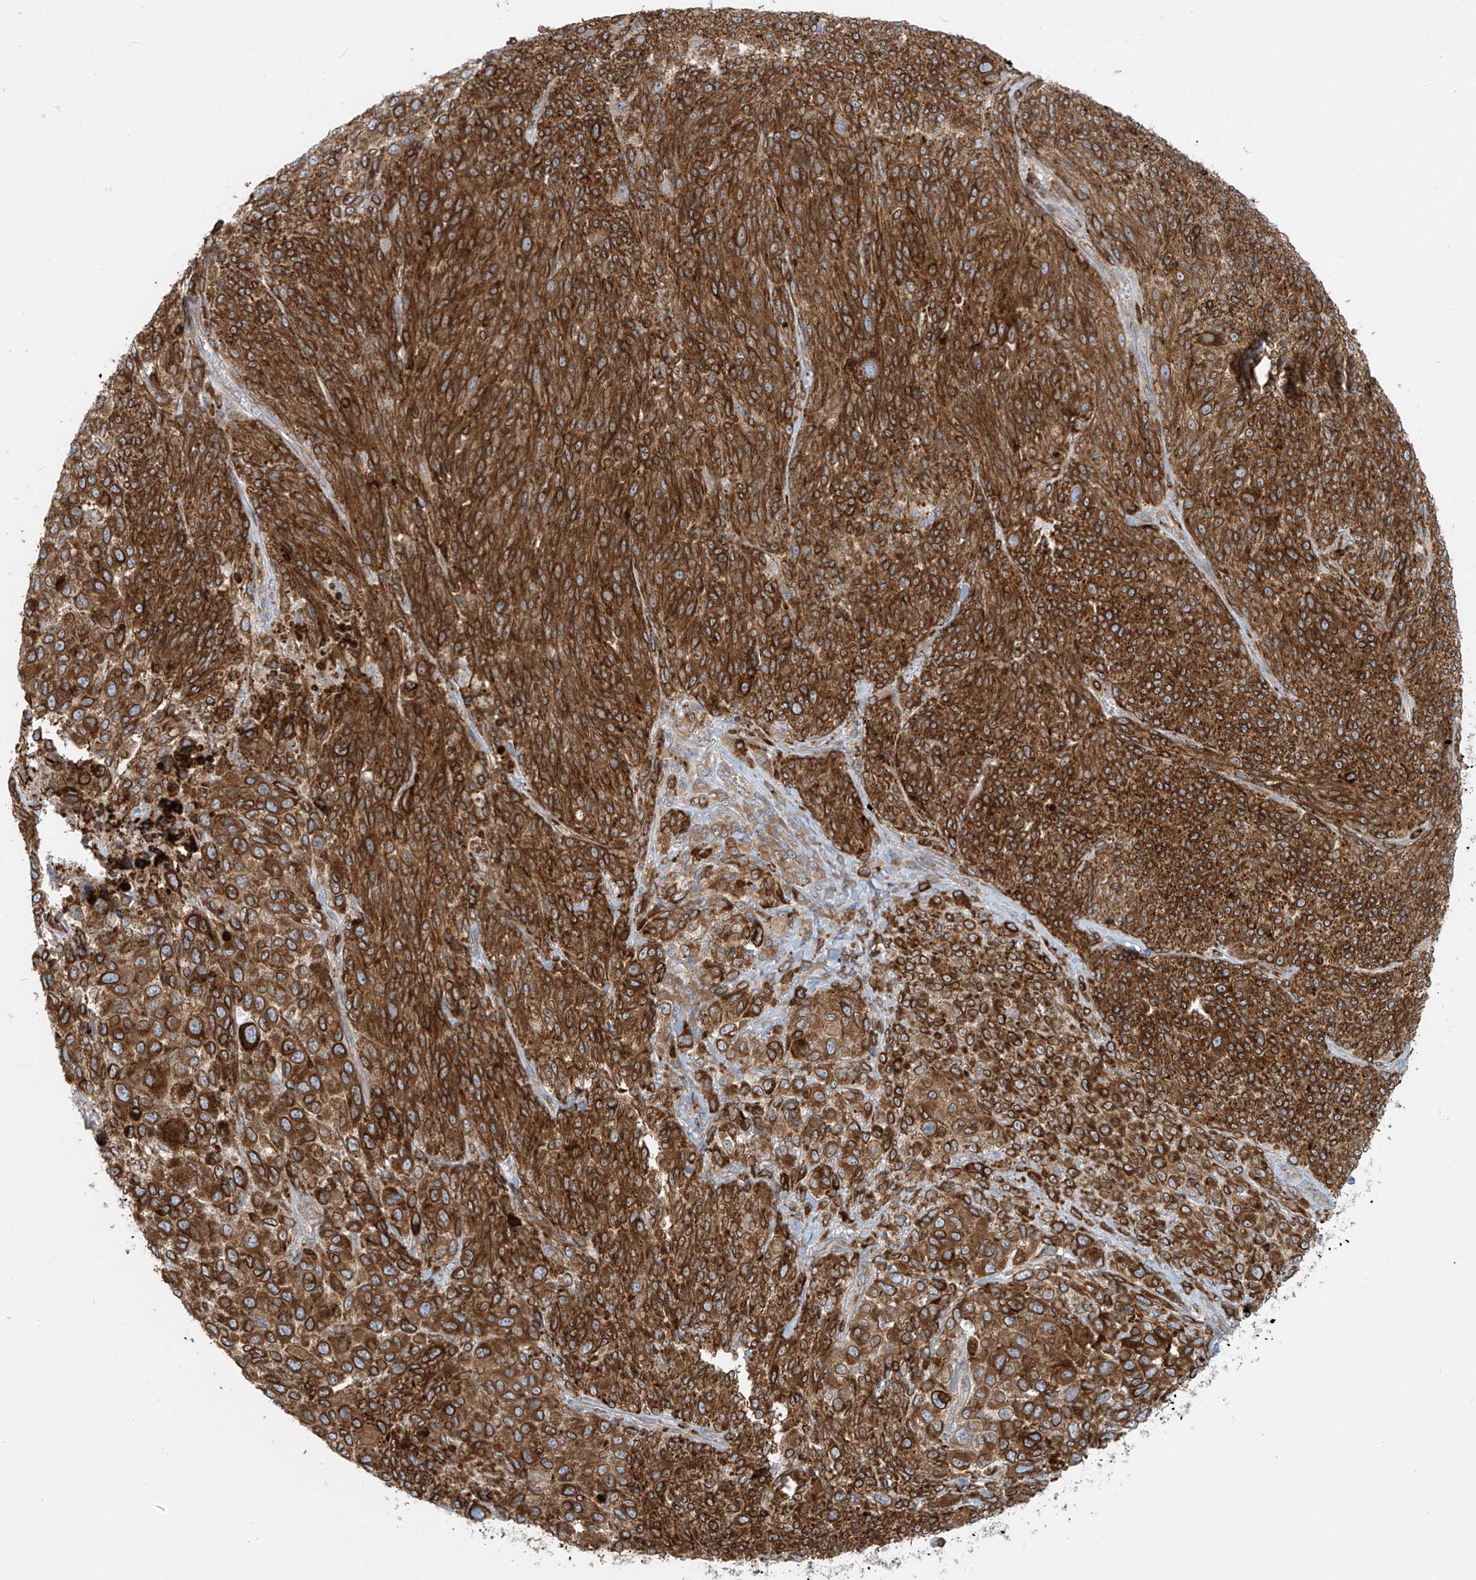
{"staining": {"intensity": "strong", "quantity": ">75%", "location": "cytoplasmic/membranous"}, "tissue": "melanoma", "cell_type": "Tumor cells", "image_type": "cancer", "snomed": [{"axis": "morphology", "description": "Malignant melanoma, NOS"}, {"axis": "topography", "description": "Skin of trunk"}], "caption": "Immunohistochemistry (IHC) micrograph of malignant melanoma stained for a protein (brown), which demonstrates high levels of strong cytoplasmic/membranous positivity in approximately >75% of tumor cells.", "gene": "LZTS3", "patient": {"sex": "male", "age": 71}}